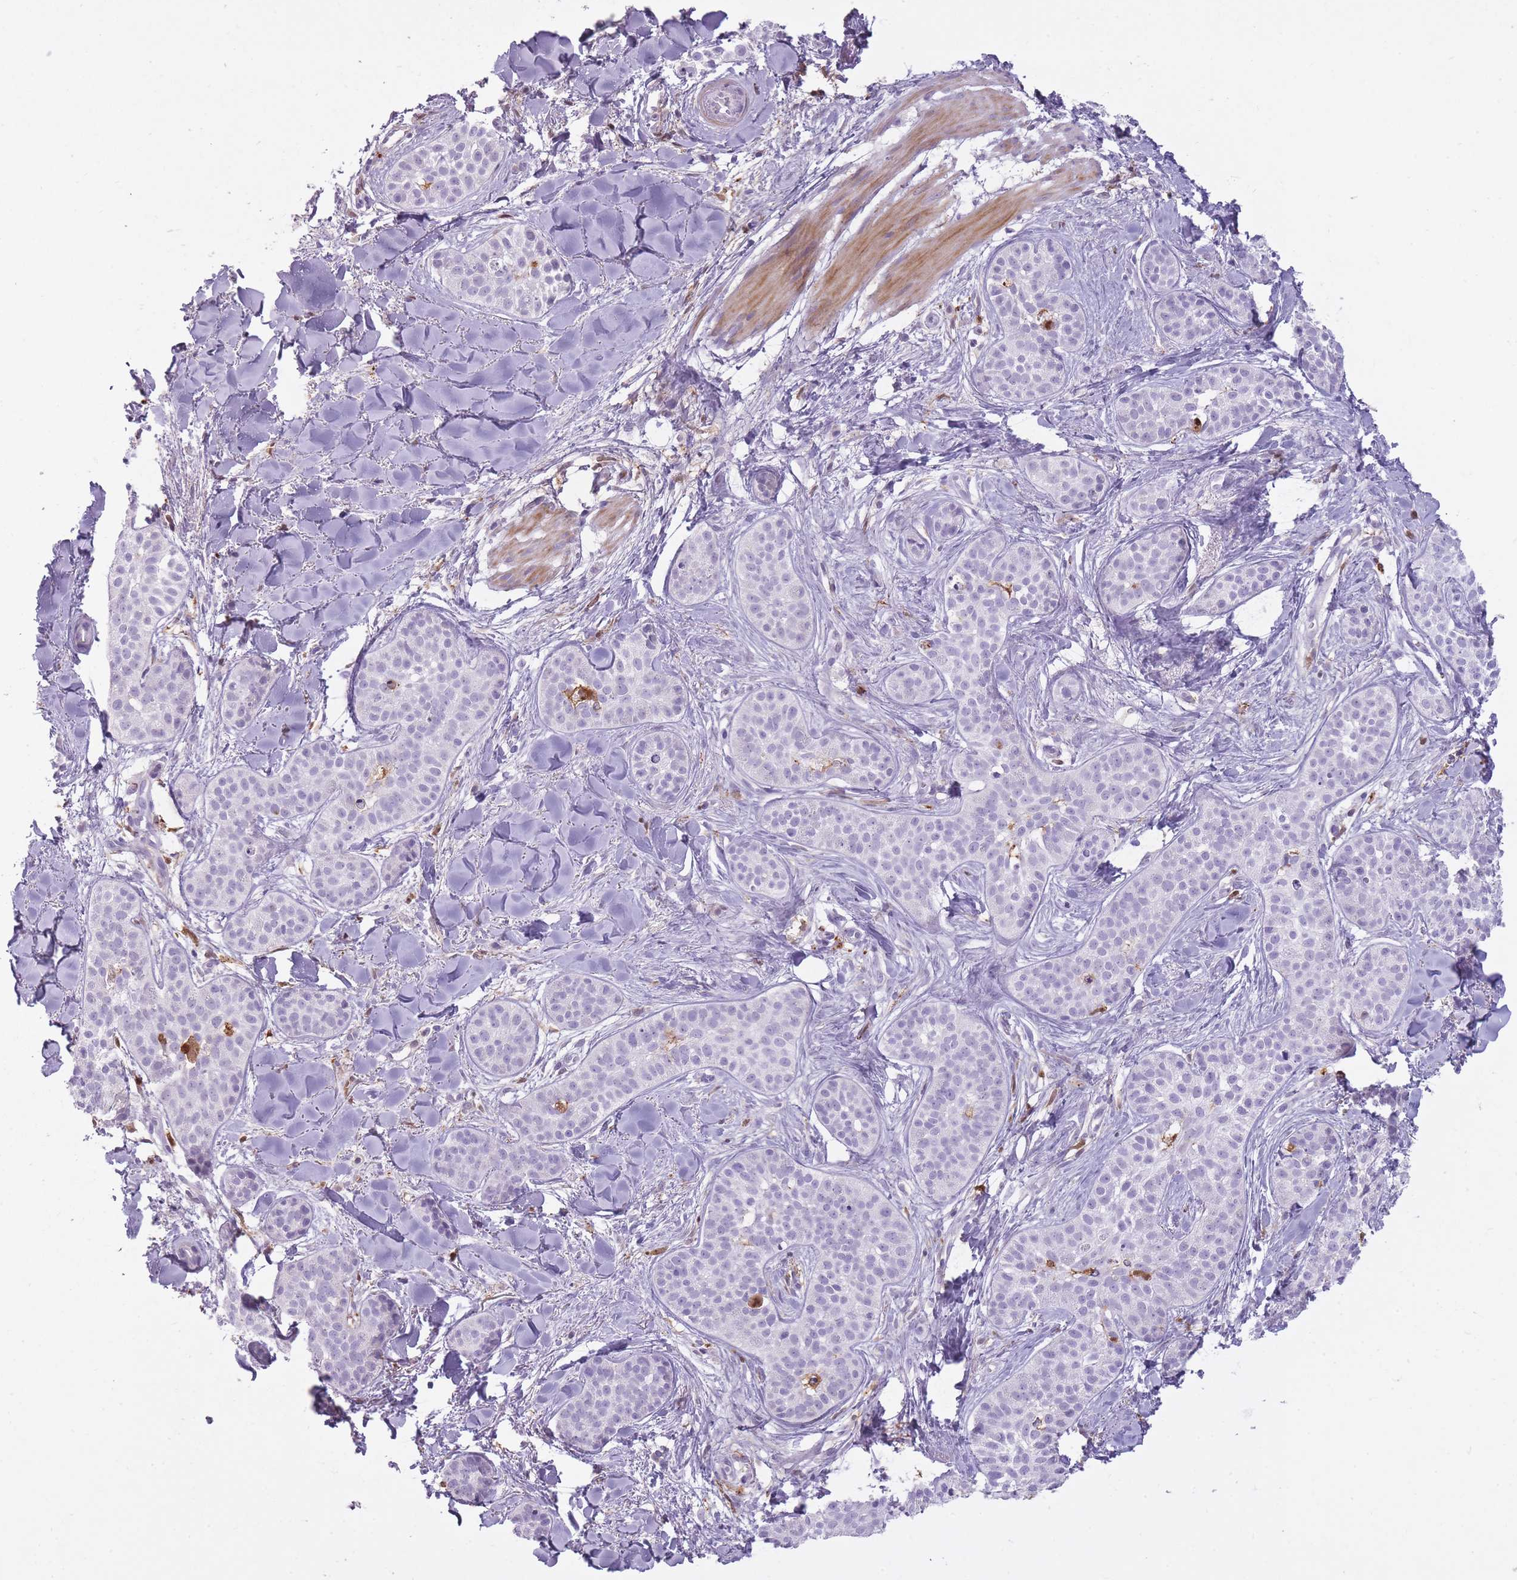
{"staining": {"intensity": "negative", "quantity": "none", "location": "none"}, "tissue": "skin cancer", "cell_type": "Tumor cells", "image_type": "cancer", "snomed": [{"axis": "morphology", "description": "Basal cell carcinoma"}, {"axis": "topography", "description": "Skin"}], "caption": "IHC micrograph of basal cell carcinoma (skin) stained for a protein (brown), which demonstrates no expression in tumor cells.", "gene": "LGALS9", "patient": {"sex": "male", "age": 52}}